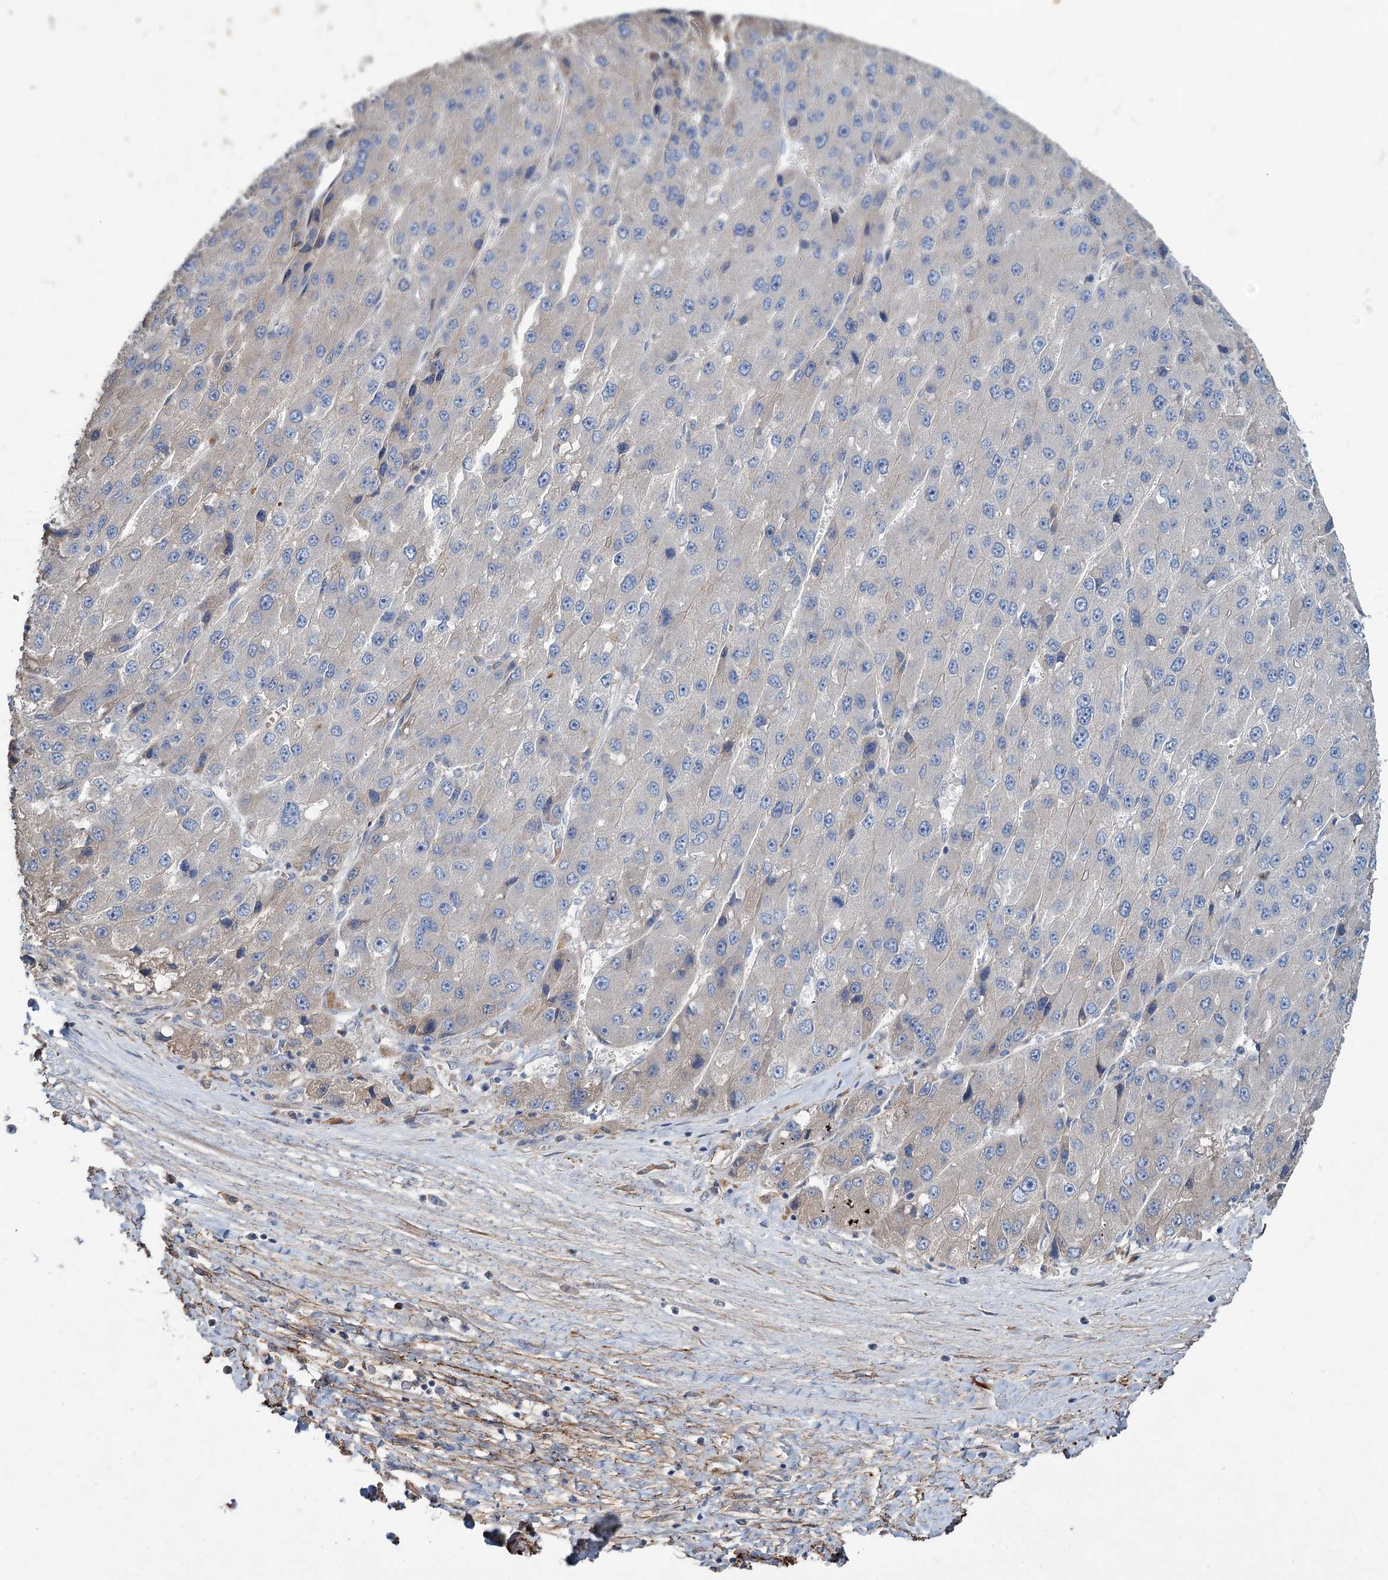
{"staining": {"intensity": "negative", "quantity": "none", "location": "none"}, "tissue": "liver cancer", "cell_type": "Tumor cells", "image_type": "cancer", "snomed": [{"axis": "morphology", "description": "Carcinoma, Hepatocellular, NOS"}, {"axis": "topography", "description": "Liver"}], "caption": "Immunohistochemistry (IHC) photomicrograph of liver cancer stained for a protein (brown), which reveals no positivity in tumor cells. (Stains: DAB (3,3'-diaminobenzidine) immunohistochemistry with hematoxylin counter stain, Microscopy: brightfield microscopy at high magnification).", "gene": "URAD", "patient": {"sex": "female", "age": 73}}